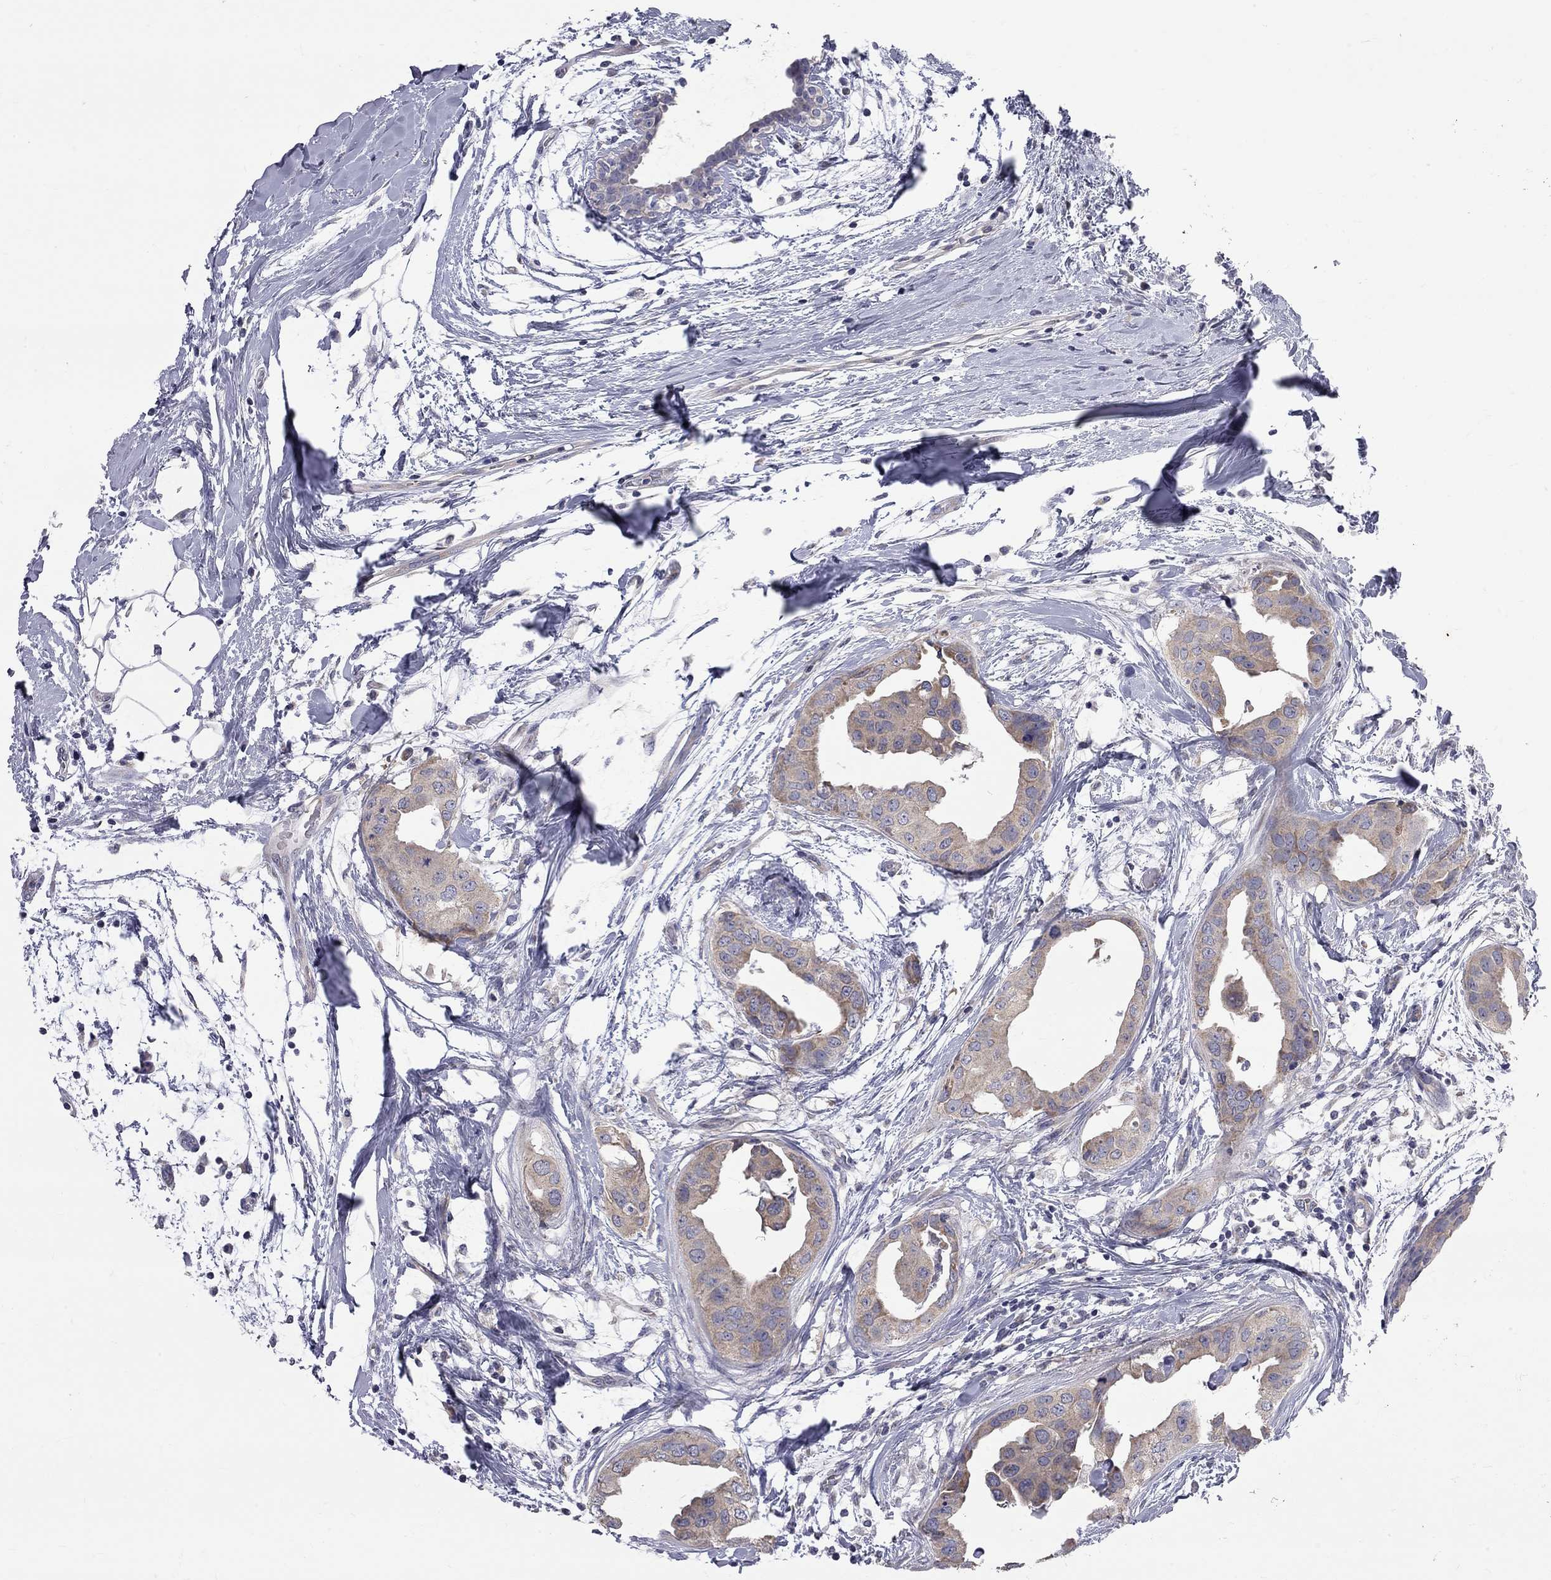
{"staining": {"intensity": "weak", "quantity": ">75%", "location": "cytoplasmic/membranous"}, "tissue": "breast cancer", "cell_type": "Tumor cells", "image_type": "cancer", "snomed": [{"axis": "morphology", "description": "Normal tissue, NOS"}, {"axis": "morphology", "description": "Duct carcinoma"}, {"axis": "topography", "description": "Breast"}], "caption": "Brown immunohistochemical staining in human breast invasive ductal carcinoma reveals weak cytoplasmic/membranous positivity in about >75% of tumor cells. (DAB IHC, brown staining for protein, blue staining for nuclei).", "gene": "OPRK1", "patient": {"sex": "female", "age": 40}}